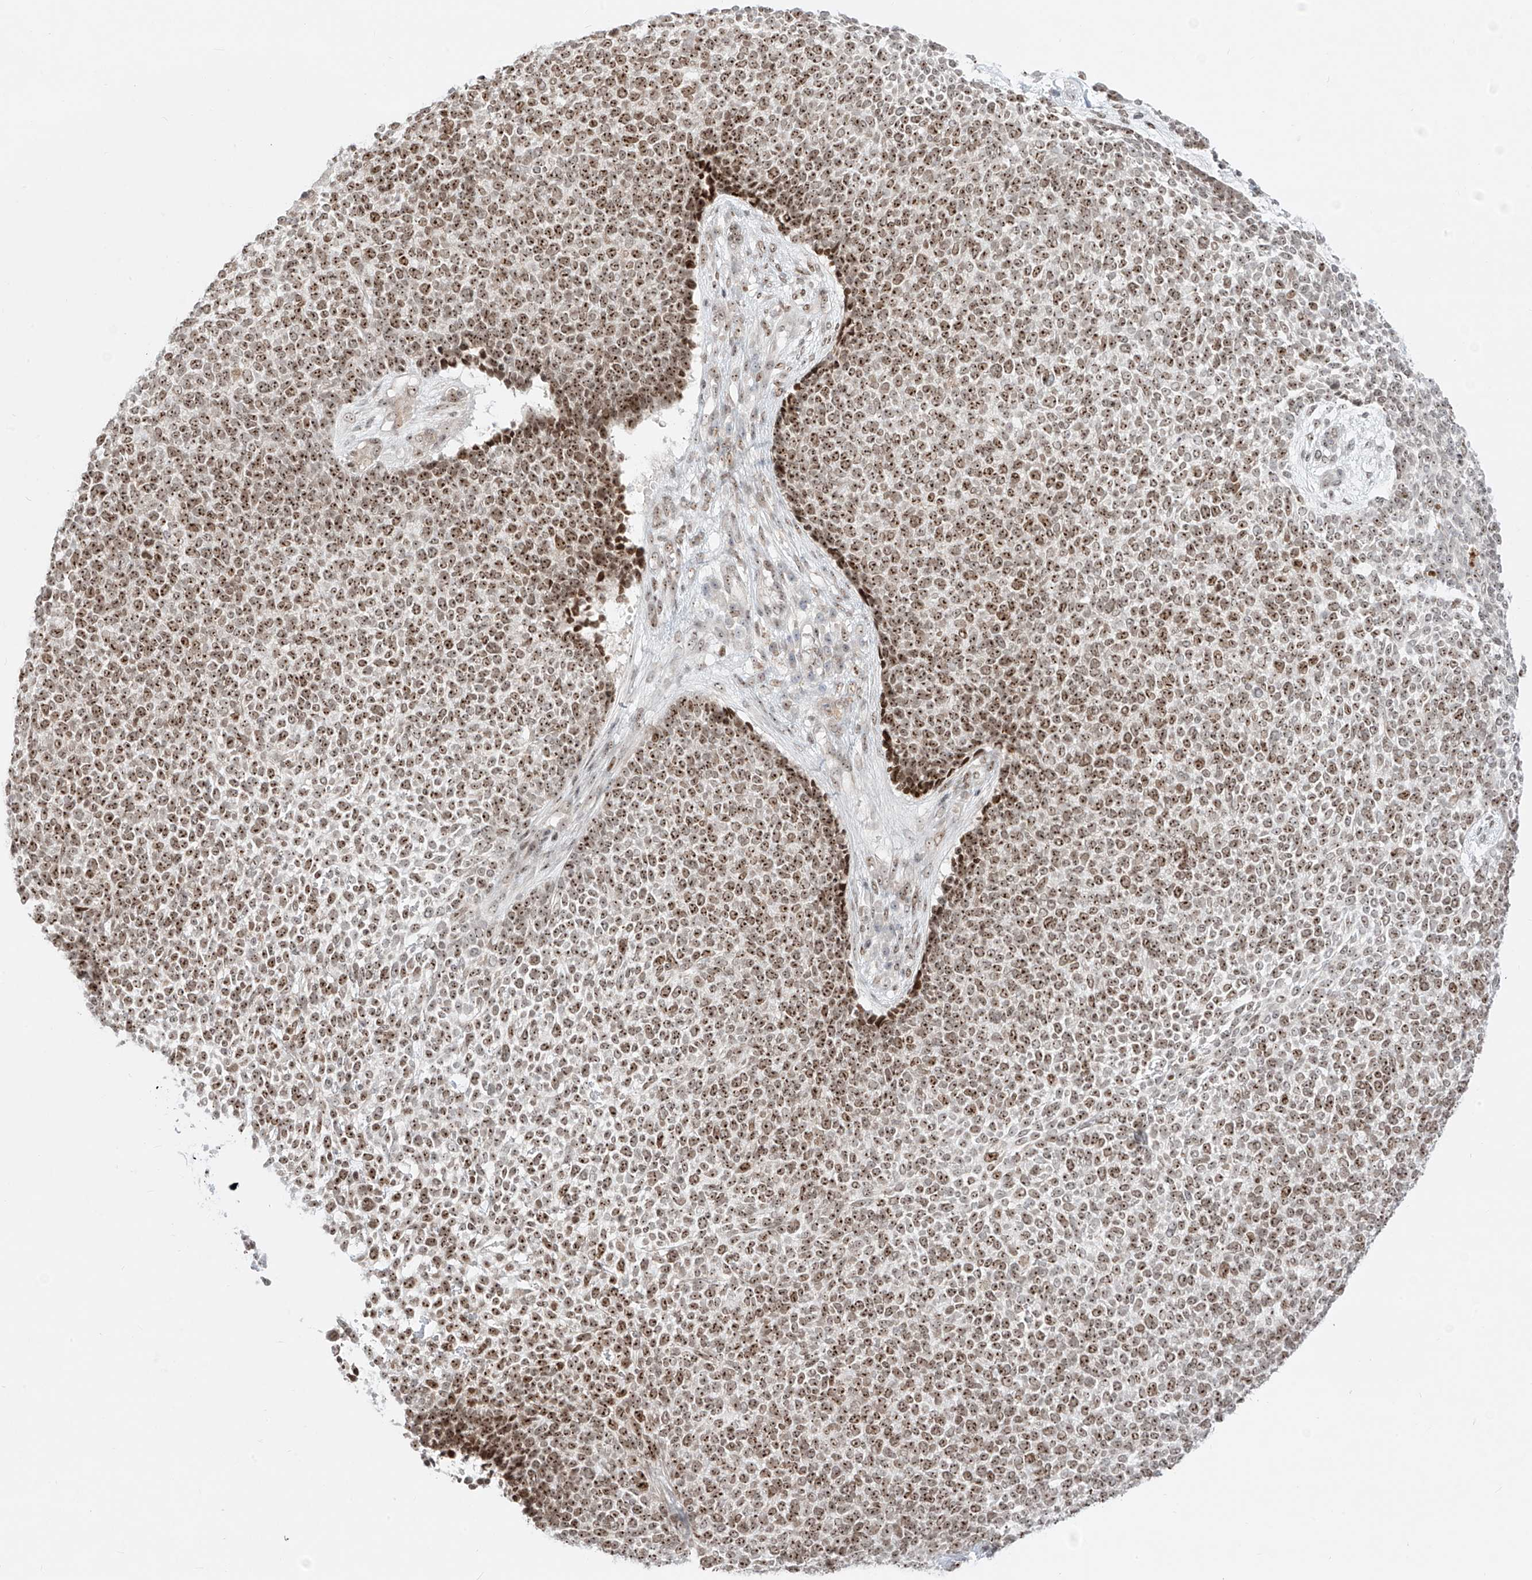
{"staining": {"intensity": "moderate", "quantity": ">75%", "location": "nuclear"}, "tissue": "skin cancer", "cell_type": "Tumor cells", "image_type": "cancer", "snomed": [{"axis": "morphology", "description": "Basal cell carcinoma"}, {"axis": "topography", "description": "Skin"}], "caption": "Immunohistochemical staining of human basal cell carcinoma (skin) shows moderate nuclear protein positivity in approximately >75% of tumor cells. The staining is performed using DAB (3,3'-diaminobenzidine) brown chromogen to label protein expression. The nuclei are counter-stained blue using hematoxylin.", "gene": "ZNF512", "patient": {"sex": "female", "age": 84}}